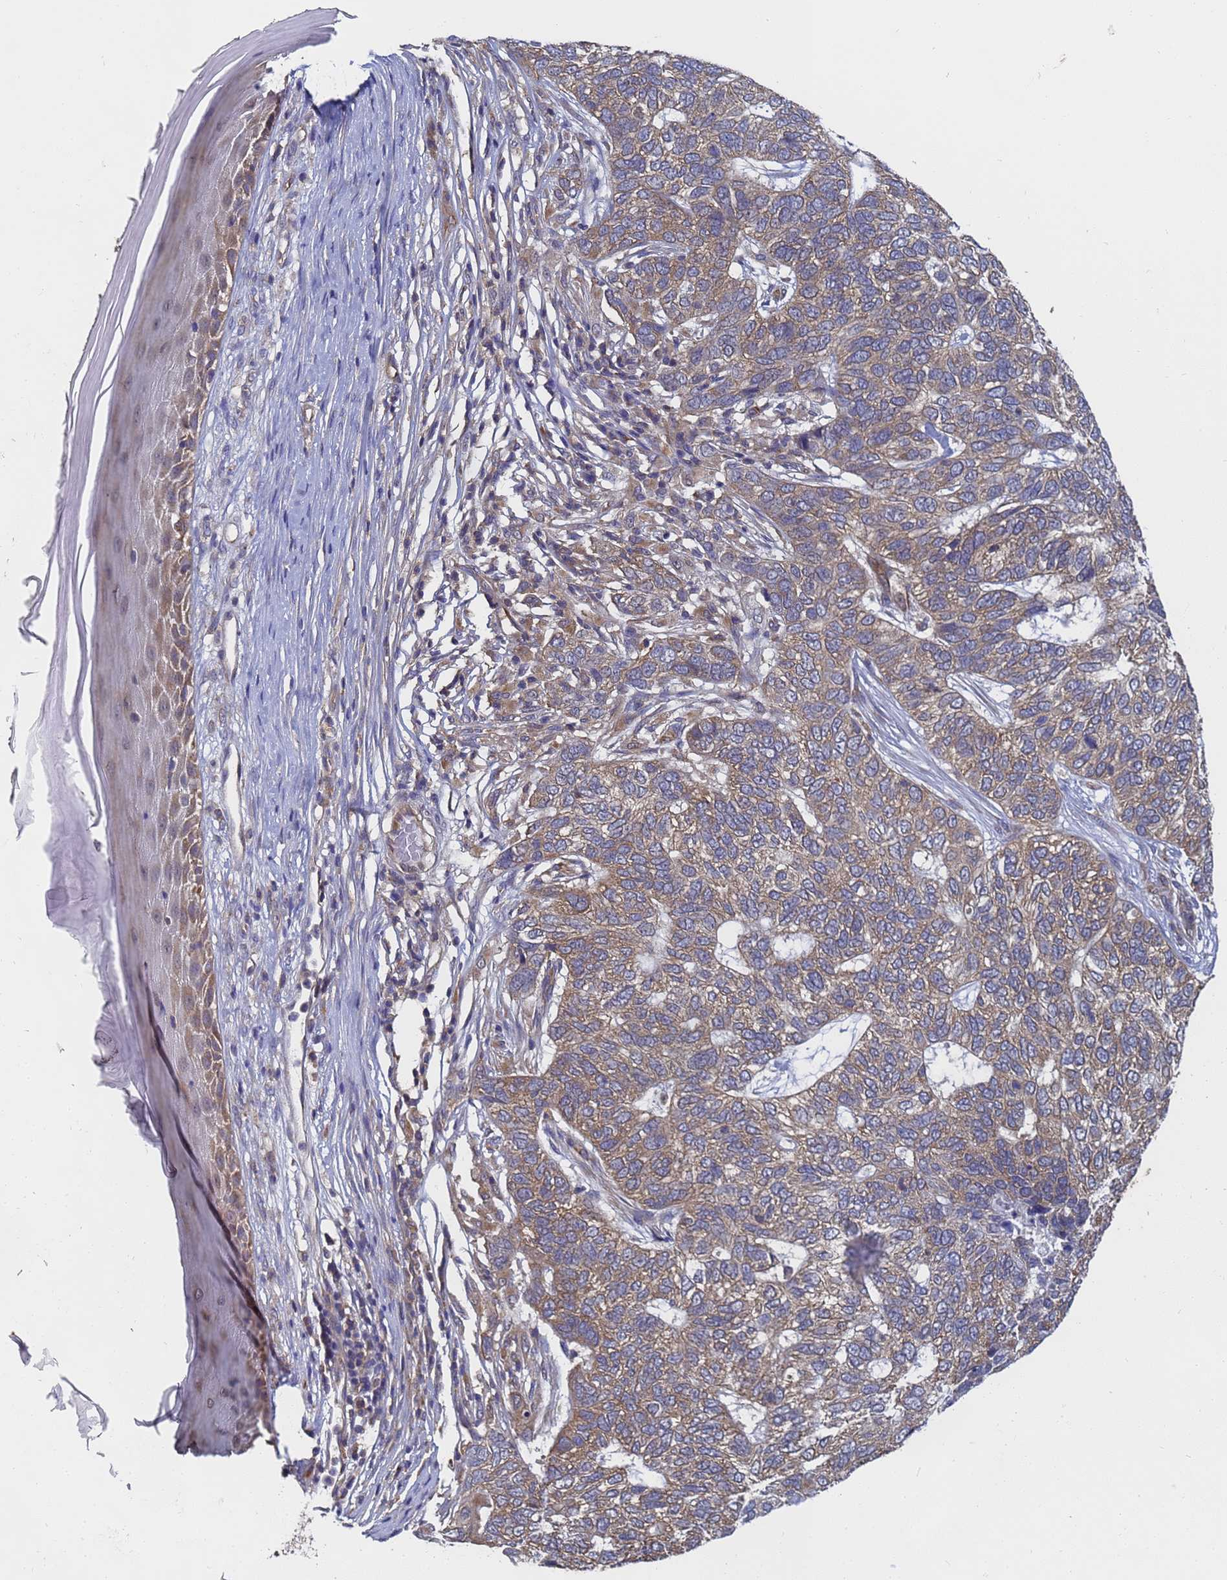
{"staining": {"intensity": "moderate", "quantity": "25%-75%", "location": "cytoplasmic/membranous"}, "tissue": "skin cancer", "cell_type": "Tumor cells", "image_type": "cancer", "snomed": [{"axis": "morphology", "description": "Basal cell carcinoma"}, {"axis": "topography", "description": "Skin"}], "caption": "Protein expression analysis of human skin cancer (basal cell carcinoma) reveals moderate cytoplasmic/membranous staining in approximately 25%-75% of tumor cells.", "gene": "ALS2CL", "patient": {"sex": "female", "age": 65}}